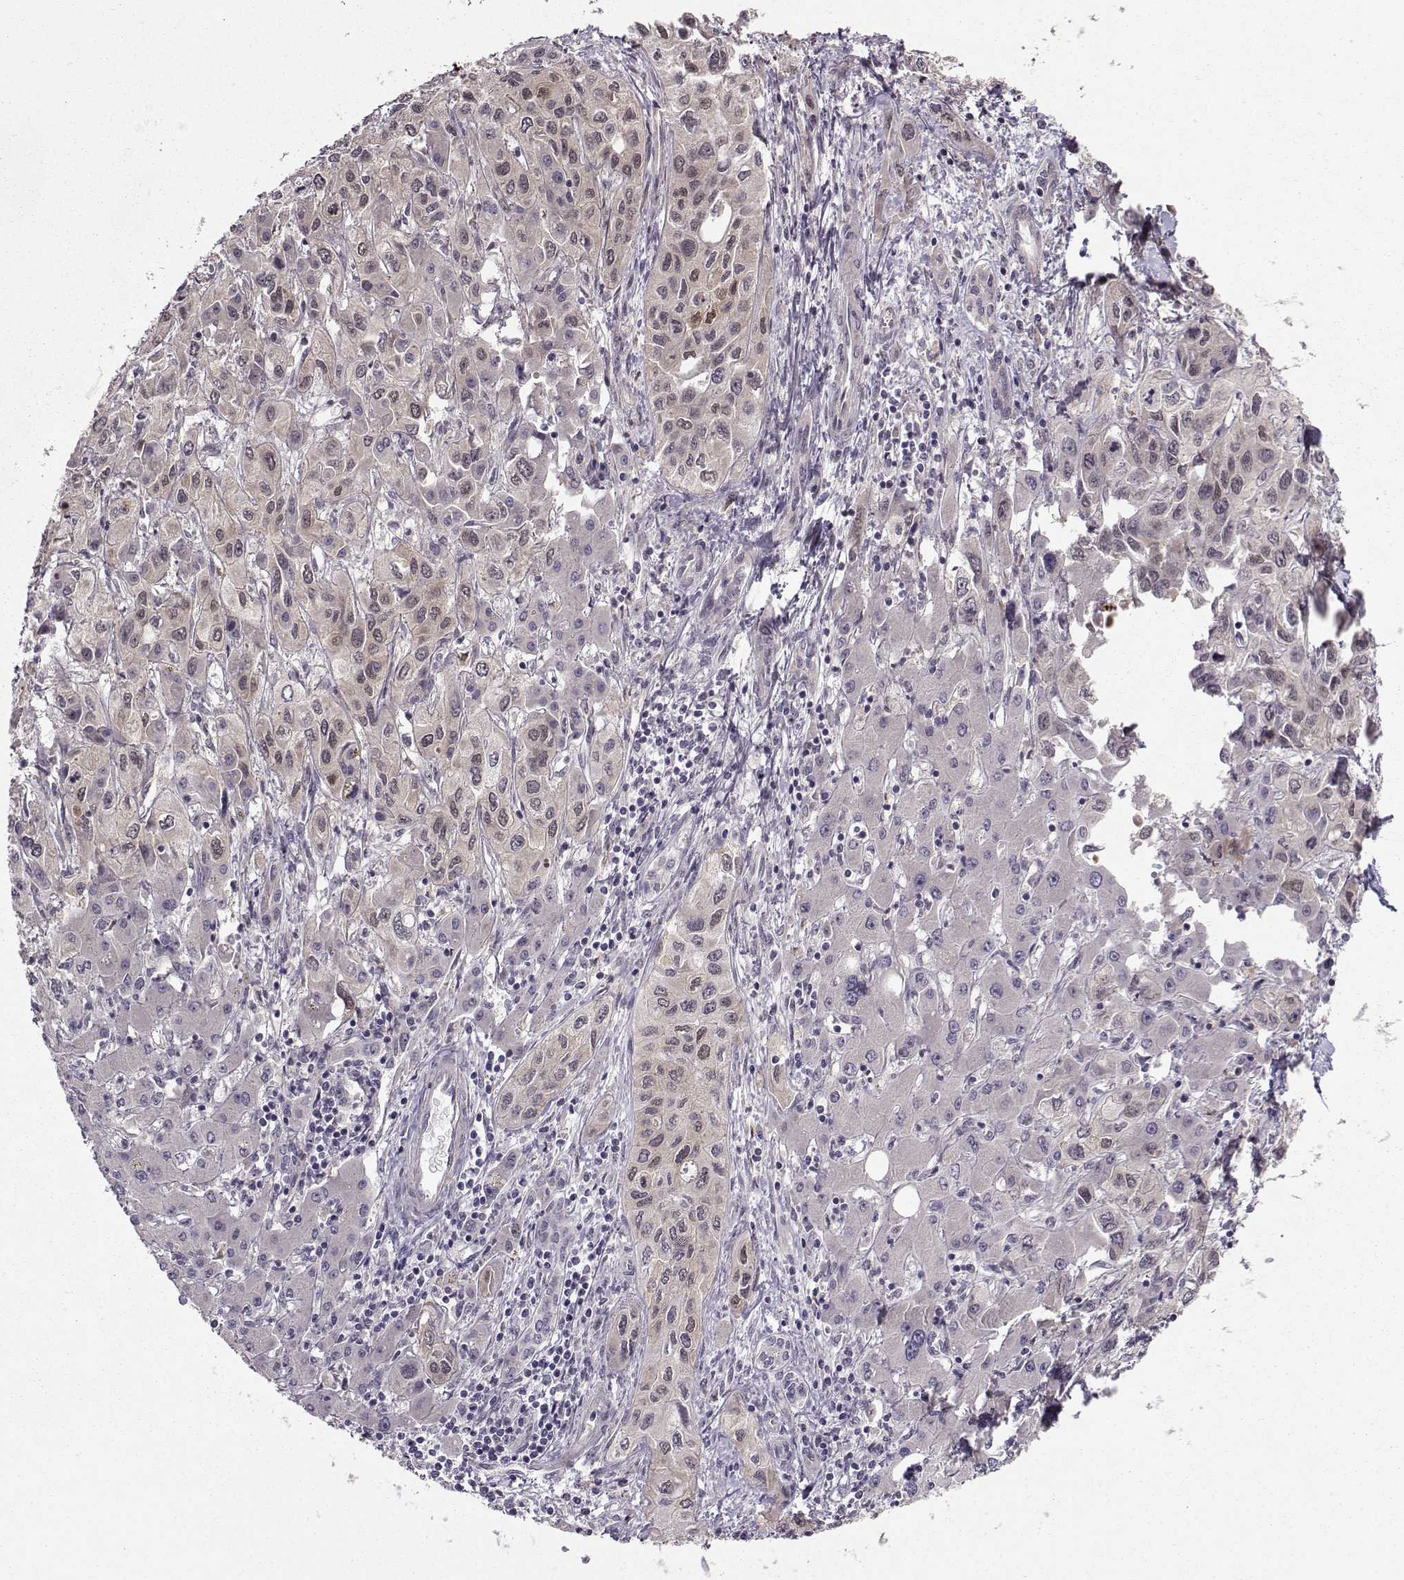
{"staining": {"intensity": "negative", "quantity": "none", "location": "none"}, "tissue": "liver cancer", "cell_type": "Tumor cells", "image_type": "cancer", "snomed": [{"axis": "morphology", "description": "Cholangiocarcinoma"}, {"axis": "topography", "description": "Liver"}], "caption": "This is a micrograph of immunohistochemistry (IHC) staining of liver cancer (cholangiocarcinoma), which shows no positivity in tumor cells.", "gene": "NQO1", "patient": {"sex": "female", "age": 66}}